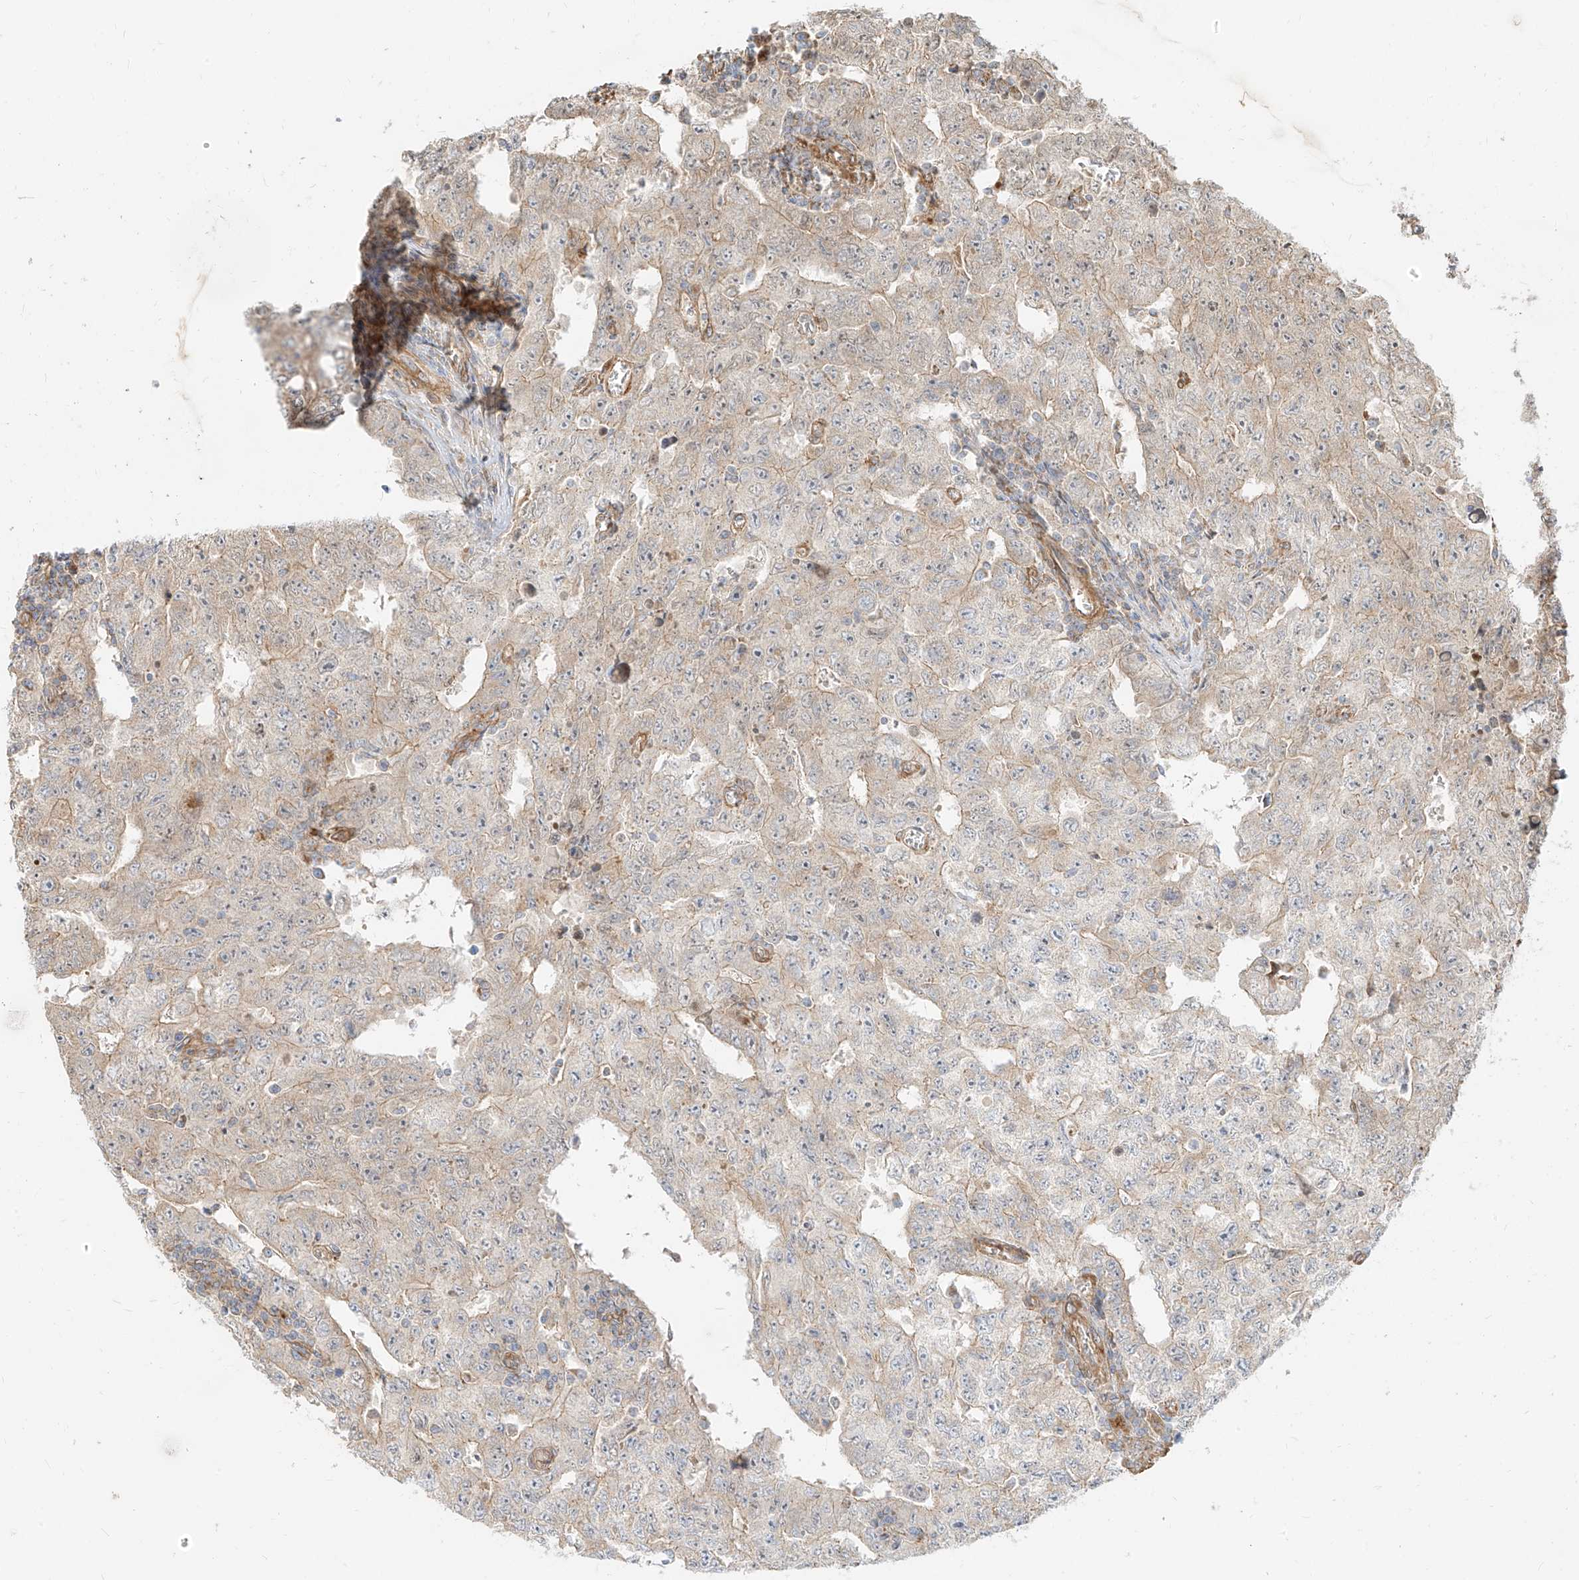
{"staining": {"intensity": "weak", "quantity": "<25%", "location": "cytoplasmic/membranous"}, "tissue": "testis cancer", "cell_type": "Tumor cells", "image_type": "cancer", "snomed": [{"axis": "morphology", "description": "Carcinoma, Embryonal, NOS"}, {"axis": "topography", "description": "Testis"}], "caption": "Immunohistochemical staining of testis embryonal carcinoma shows no significant positivity in tumor cells. Nuclei are stained in blue.", "gene": "PLCL1", "patient": {"sex": "male", "age": 26}}